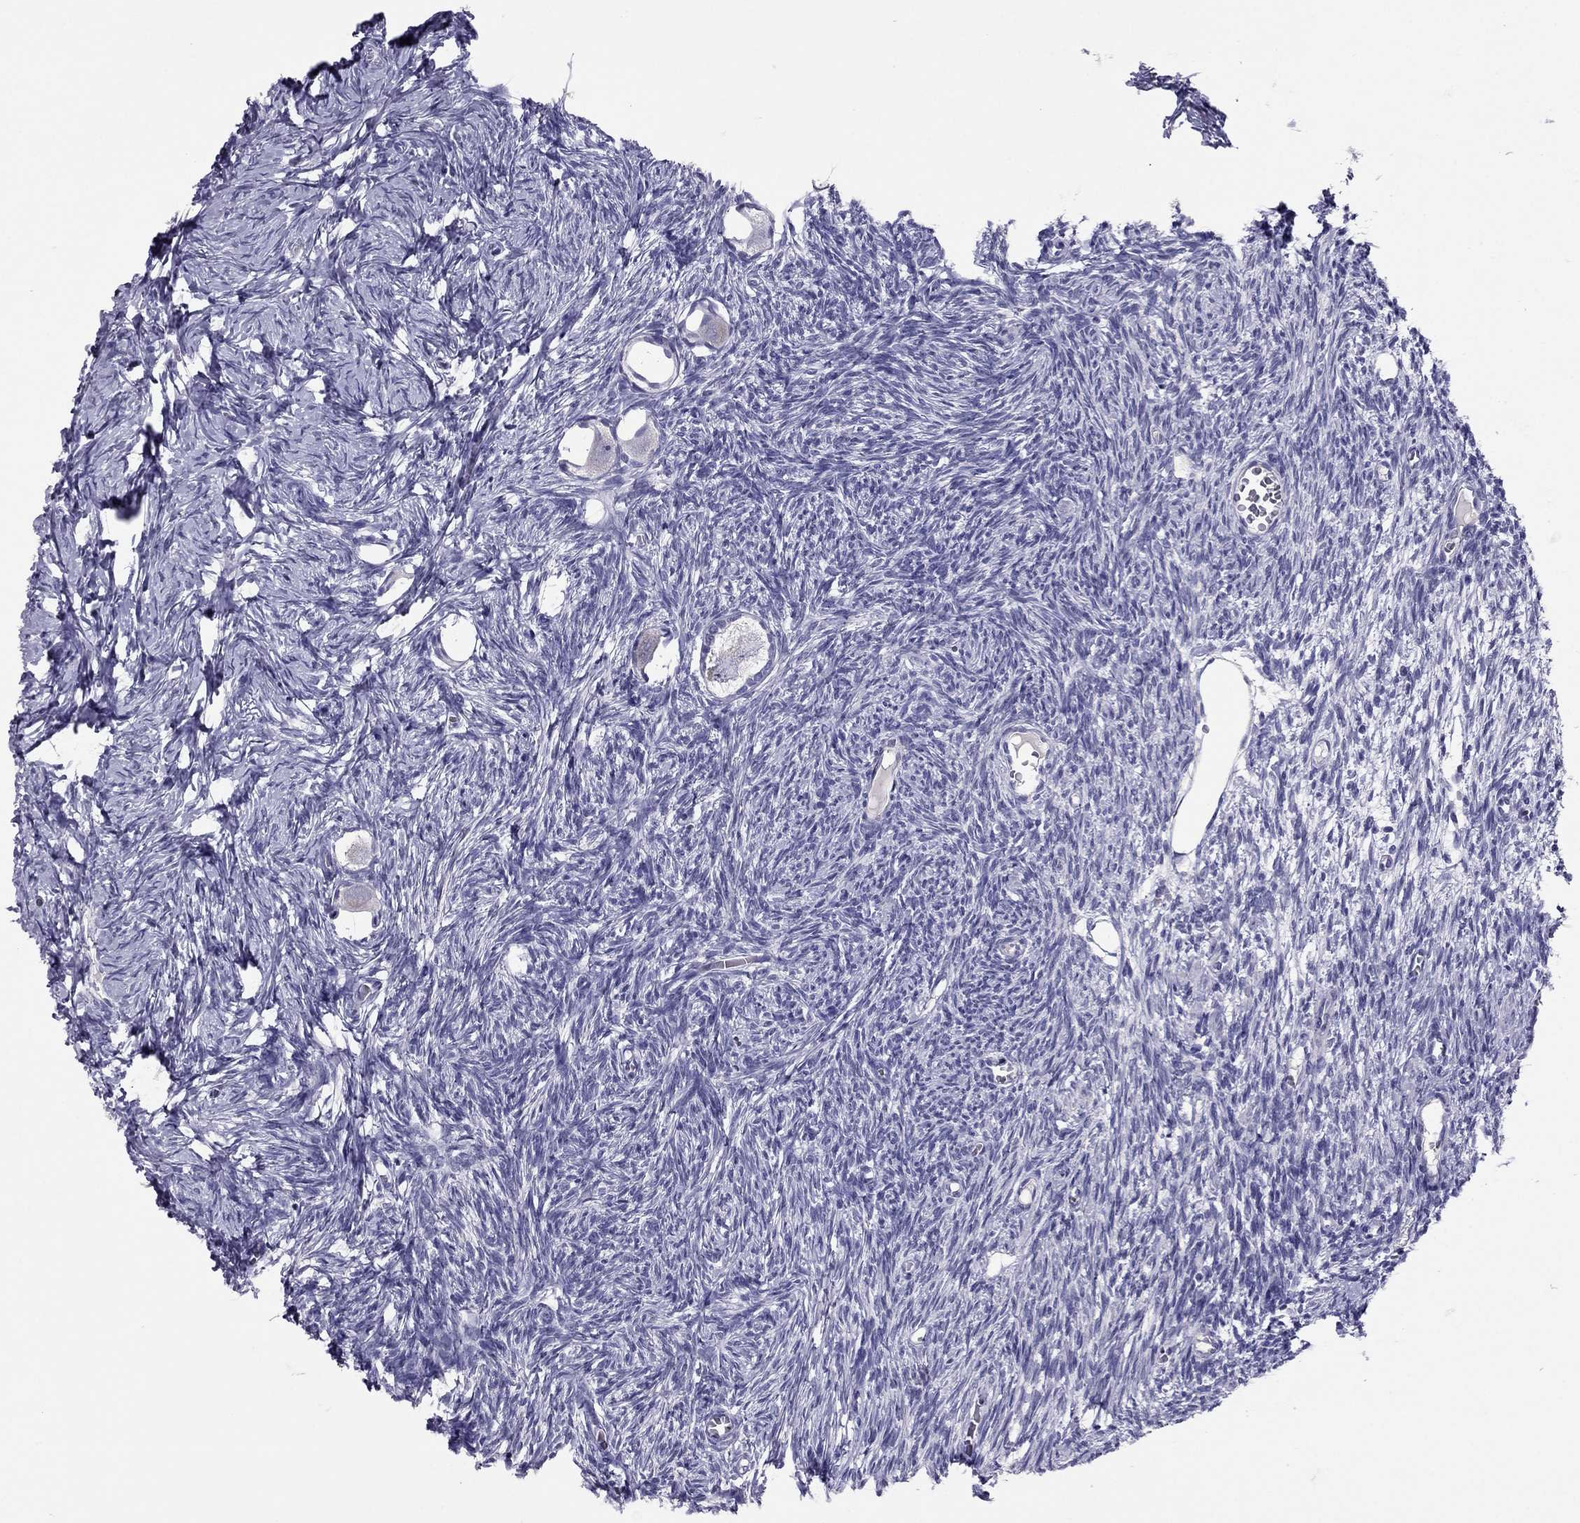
{"staining": {"intensity": "negative", "quantity": "none", "location": "none"}, "tissue": "ovary", "cell_type": "Follicle cells", "image_type": "normal", "snomed": [{"axis": "morphology", "description": "Normal tissue, NOS"}, {"axis": "topography", "description": "Ovary"}], "caption": "An immunohistochemistry (IHC) micrograph of normal ovary is shown. There is no staining in follicle cells of ovary. (DAB immunohistochemistry with hematoxylin counter stain).", "gene": "RHO", "patient": {"sex": "female", "age": 27}}